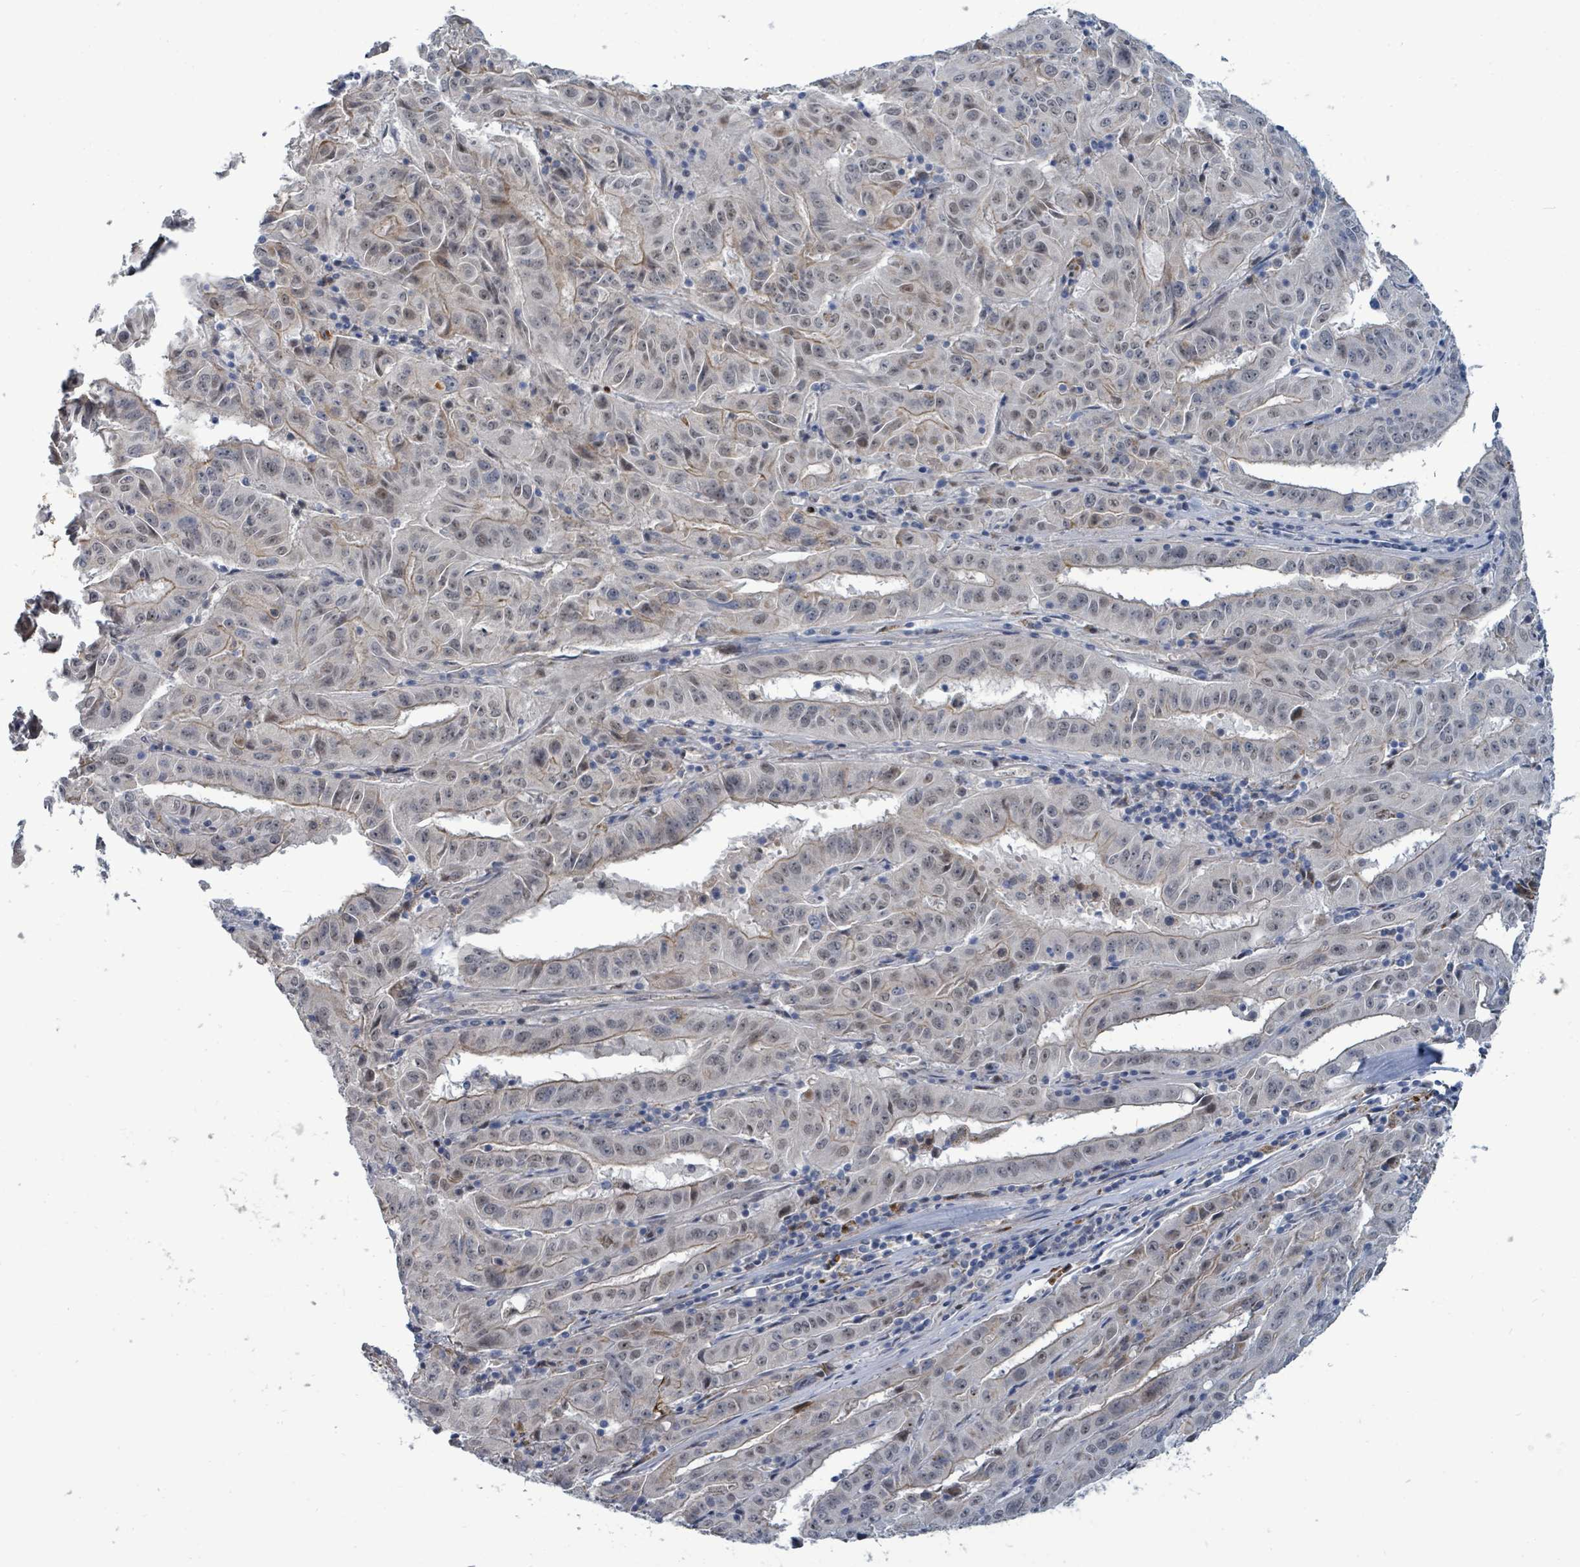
{"staining": {"intensity": "weak", "quantity": "25%-75%", "location": "cytoplasmic/membranous,nuclear"}, "tissue": "pancreatic cancer", "cell_type": "Tumor cells", "image_type": "cancer", "snomed": [{"axis": "morphology", "description": "Adenocarcinoma, NOS"}, {"axis": "topography", "description": "Pancreas"}], "caption": "Immunohistochemistry image of neoplastic tissue: pancreatic cancer stained using immunohistochemistry demonstrates low levels of weak protein expression localized specifically in the cytoplasmic/membranous and nuclear of tumor cells, appearing as a cytoplasmic/membranous and nuclear brown color.", "gene": "TRDMT1", "patient": {"sex": "male", "age": 63}}